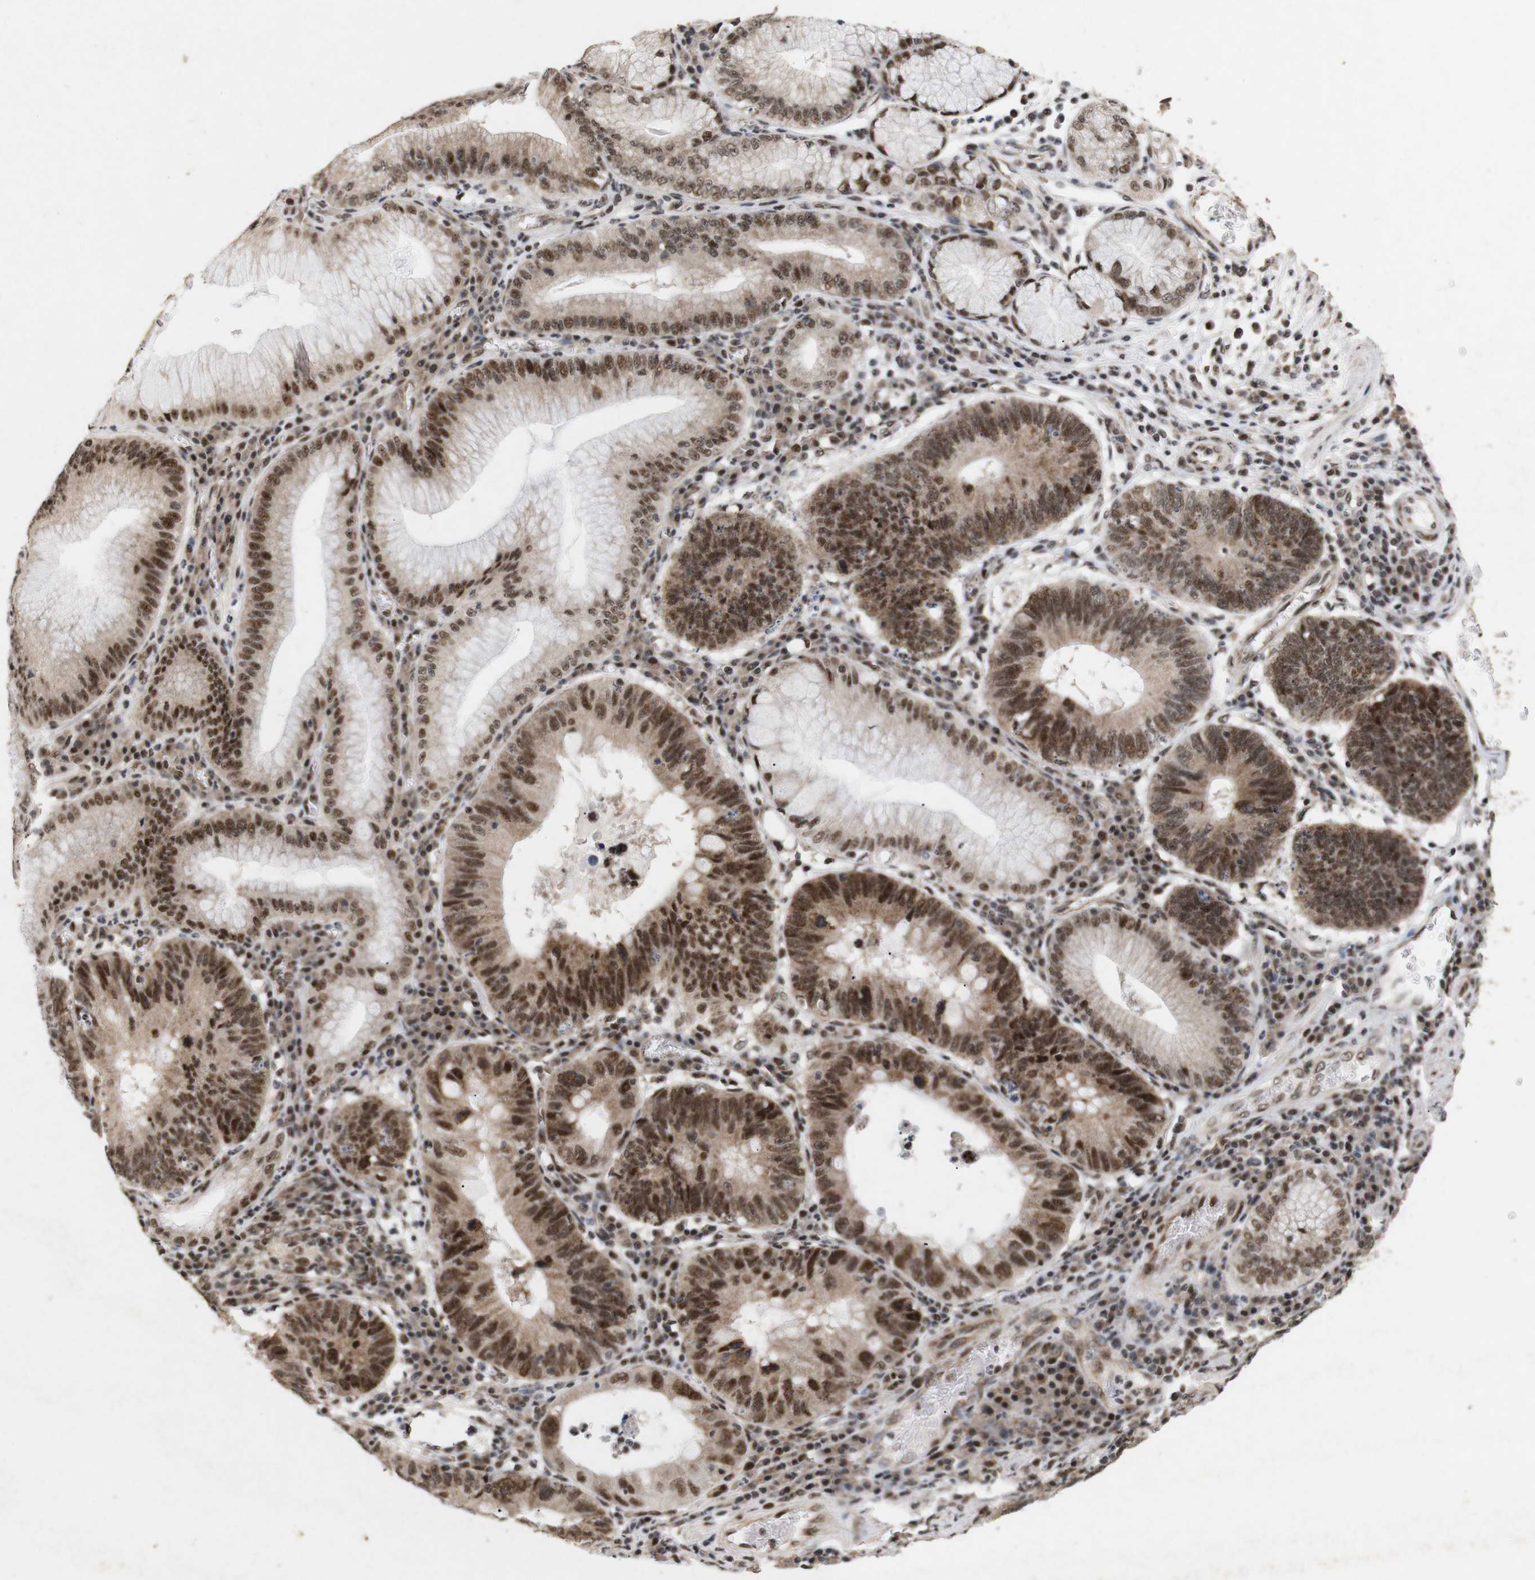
{"staining": {"intensity": "strong", "quantity": ">75%", "location": "cytoplasmic/membranous,nuclear"}, "tissue": "stomach cancer", "cell_type": "Tumor cells", "image_type": "cancer", "snomed": [{"axis": "morphology", "description": "Adenocarcinoma, NOS"}, {"axis": "topography", "description": "Stomach"}], "caption": "Protein analysis of stomach cancer (adenocarcinoma) tissue displays strong cytoplasmic/membranous and nuclear expression in about >75% of tumor cells.", "gene": "PYM1", "patient": {"sex": "male", "age": 59}}